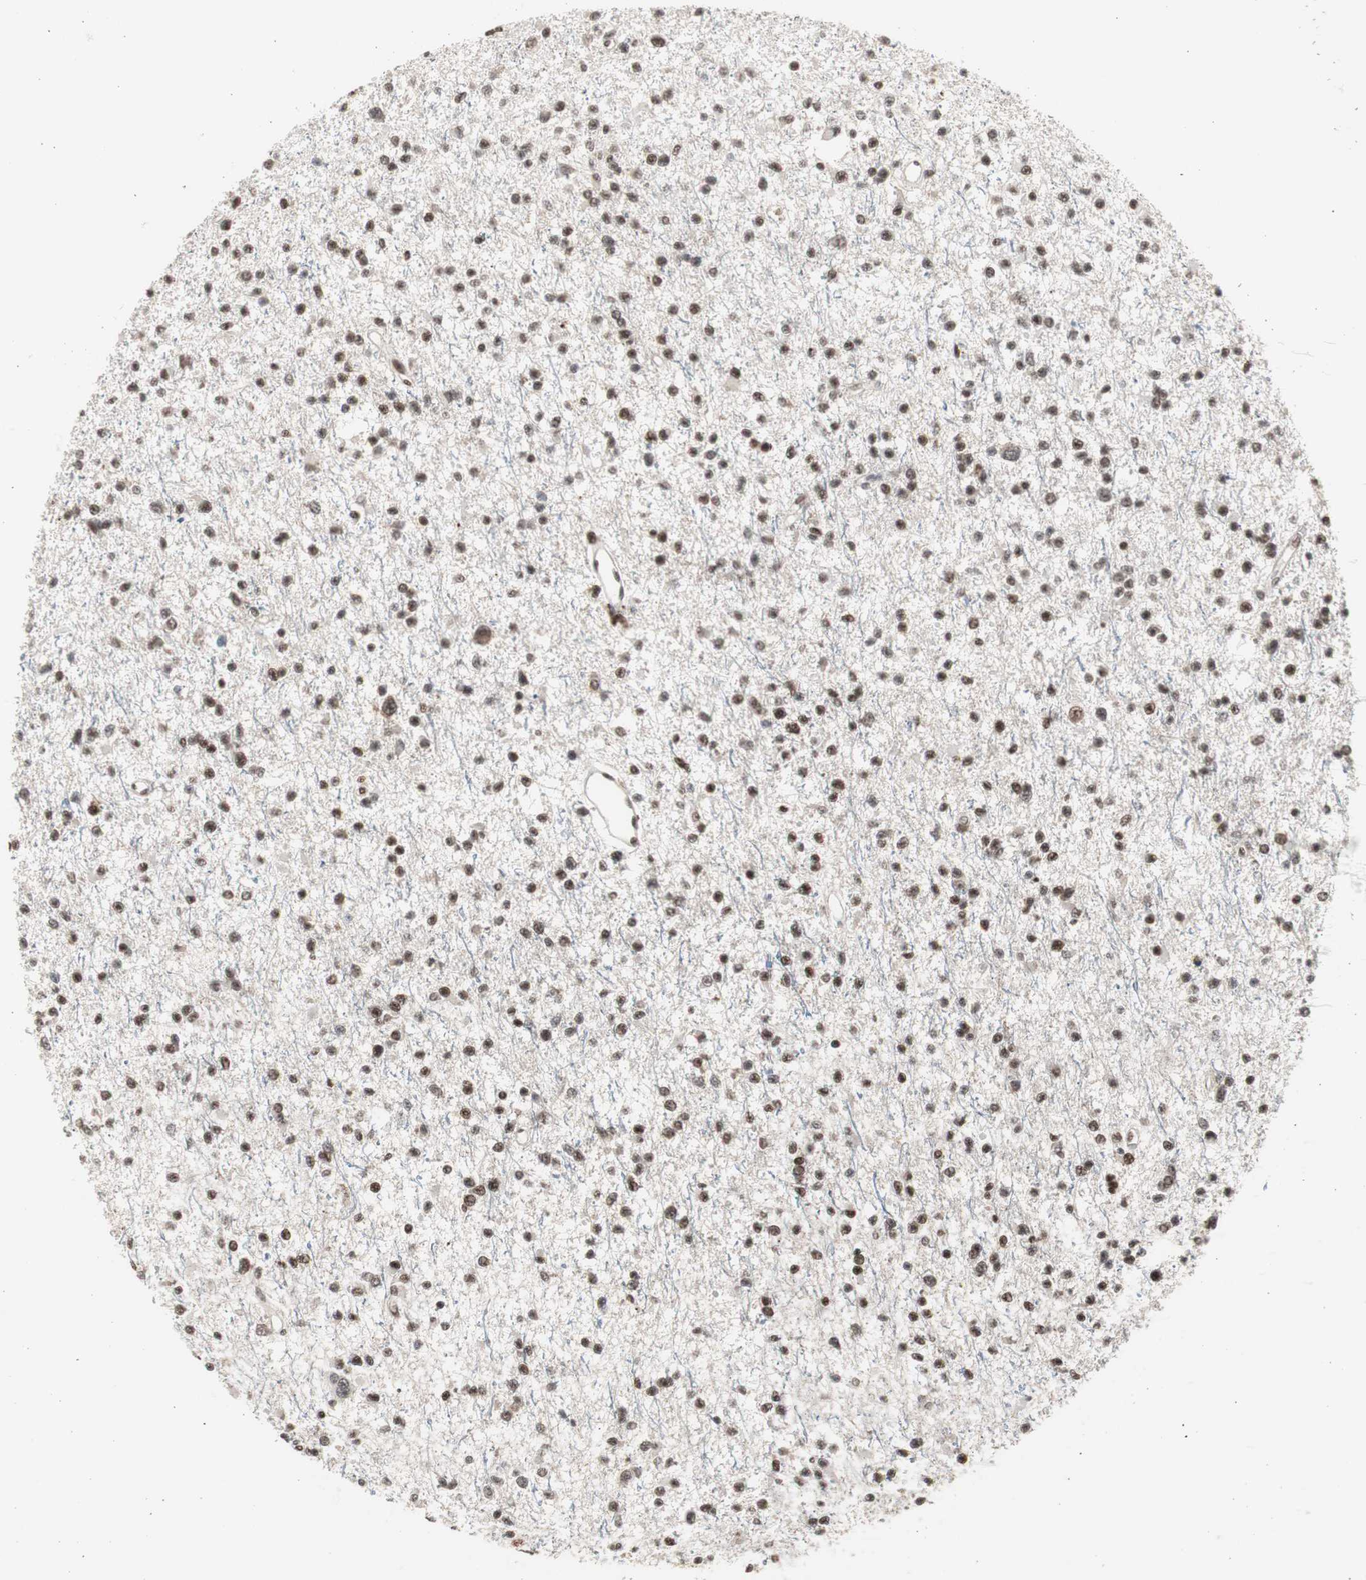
{"staining": {"intensity": "moderate", "quantity": ">75%", "location": "nuclear"}, "tissue": "glioma", "cell_type": "Tumor cells", "image_type": "cancer", "snomed": [{"axis": "morphology", "description": "Glioma, malignant, Low grade"}, {"axis": "topography", "description": "Brain"}], "caption": "This image exhibits immunohistochemistry staining of human glioma, with medium moderate nuclear expression in approximately >75% of tumor cells.", "gene": "RPA1", "patient": {"sex": "female", "age": 22}}